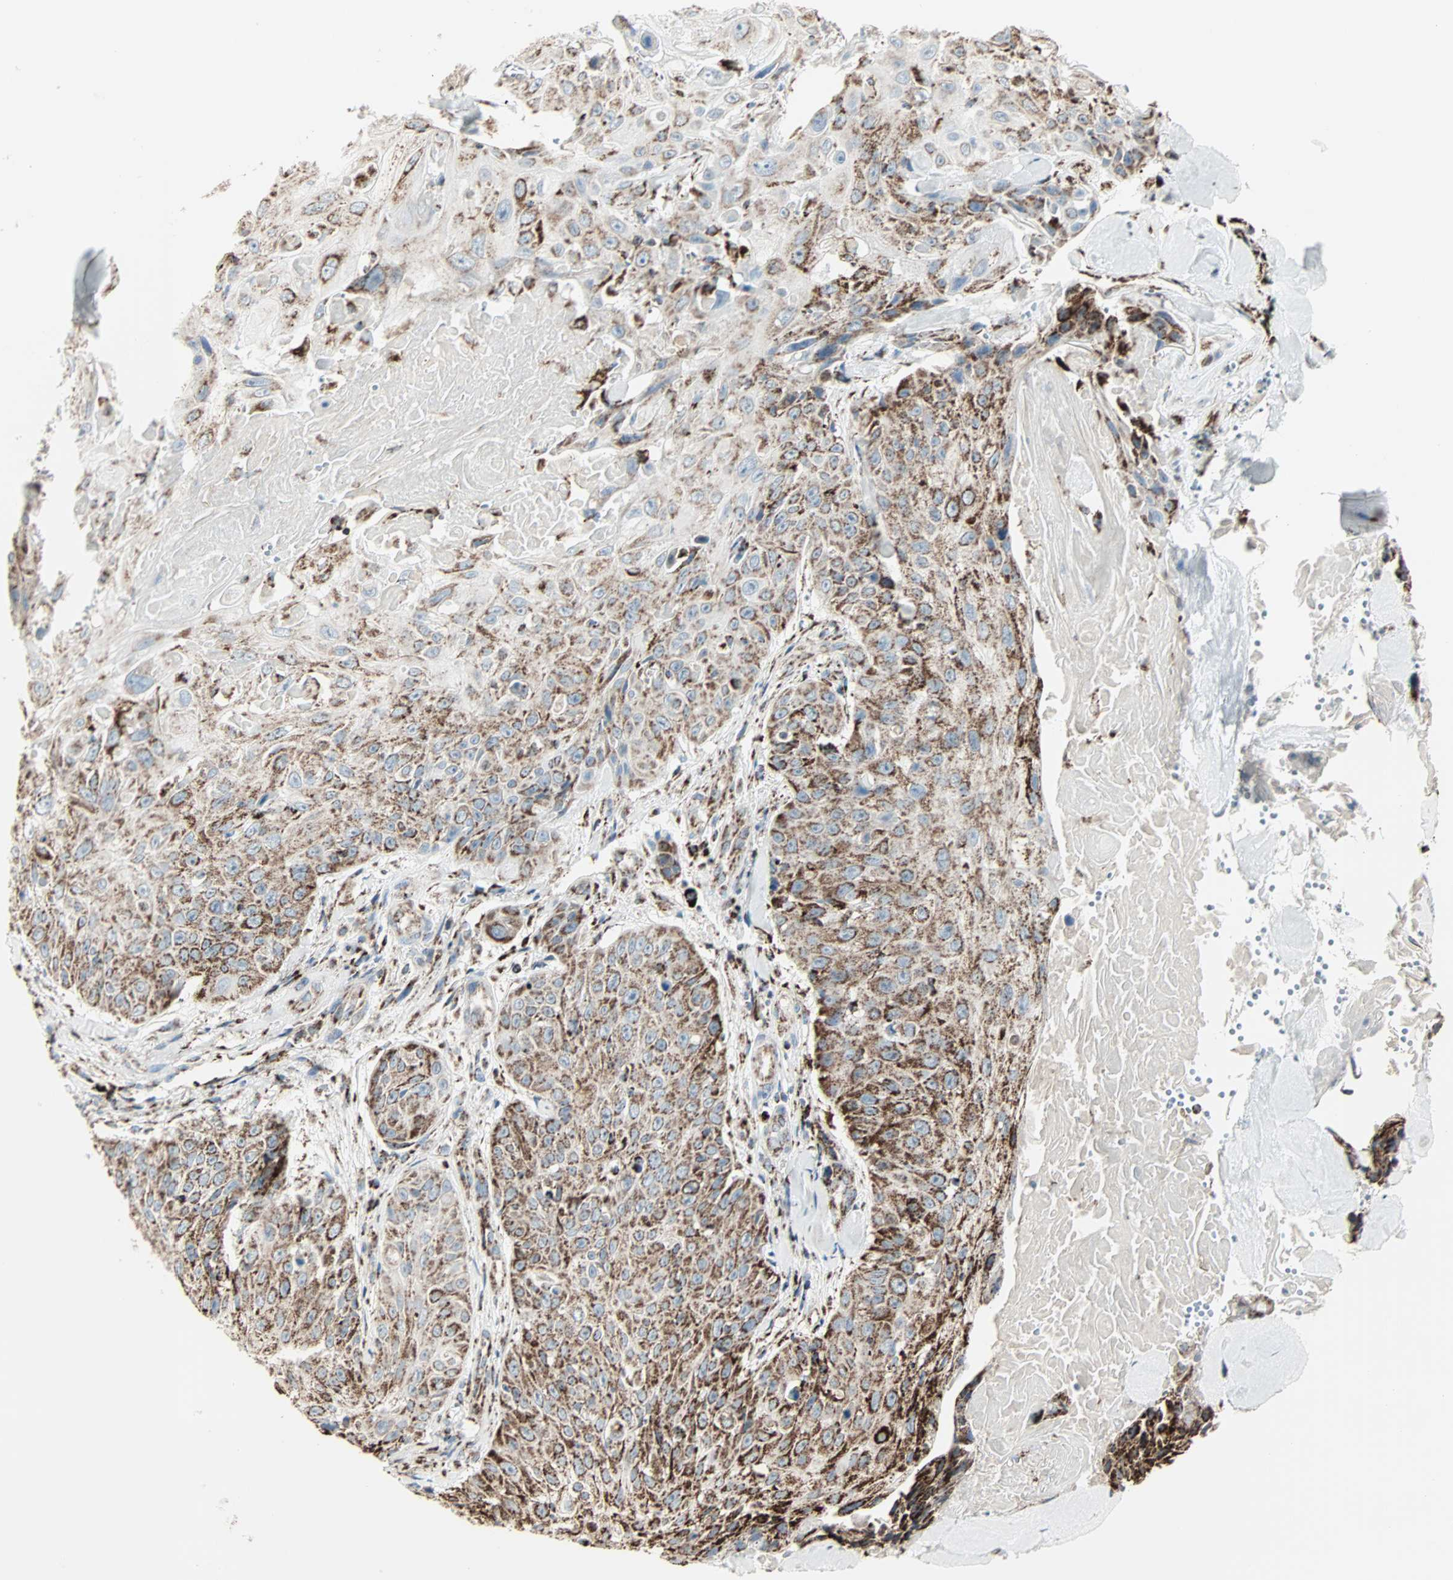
{"staining": {"intensity": "moderate", "quantity": ">75%", "location": "cytoplasmic/membranous"}, "tissue": "skin cancer", "cell_type": "Tumor cells", "image_type": "cancer", "snomed": [{"axis": "morphology", "description": "Squamous cell carcinoma, NOS"}, {"axis": "topography", "description": "Skin"}], "caption": "Immunohistochemistry (IHC) (DAB (3,3'-diaminobenzidine)) staining of human skin cancer (squamous cell carcinoma) displays moderate cytoplasmic/membranous protein staining in approximately >75% of tumor cells.", "gene": "IDH2", "patient": {"sex": "male", "age": 86}}